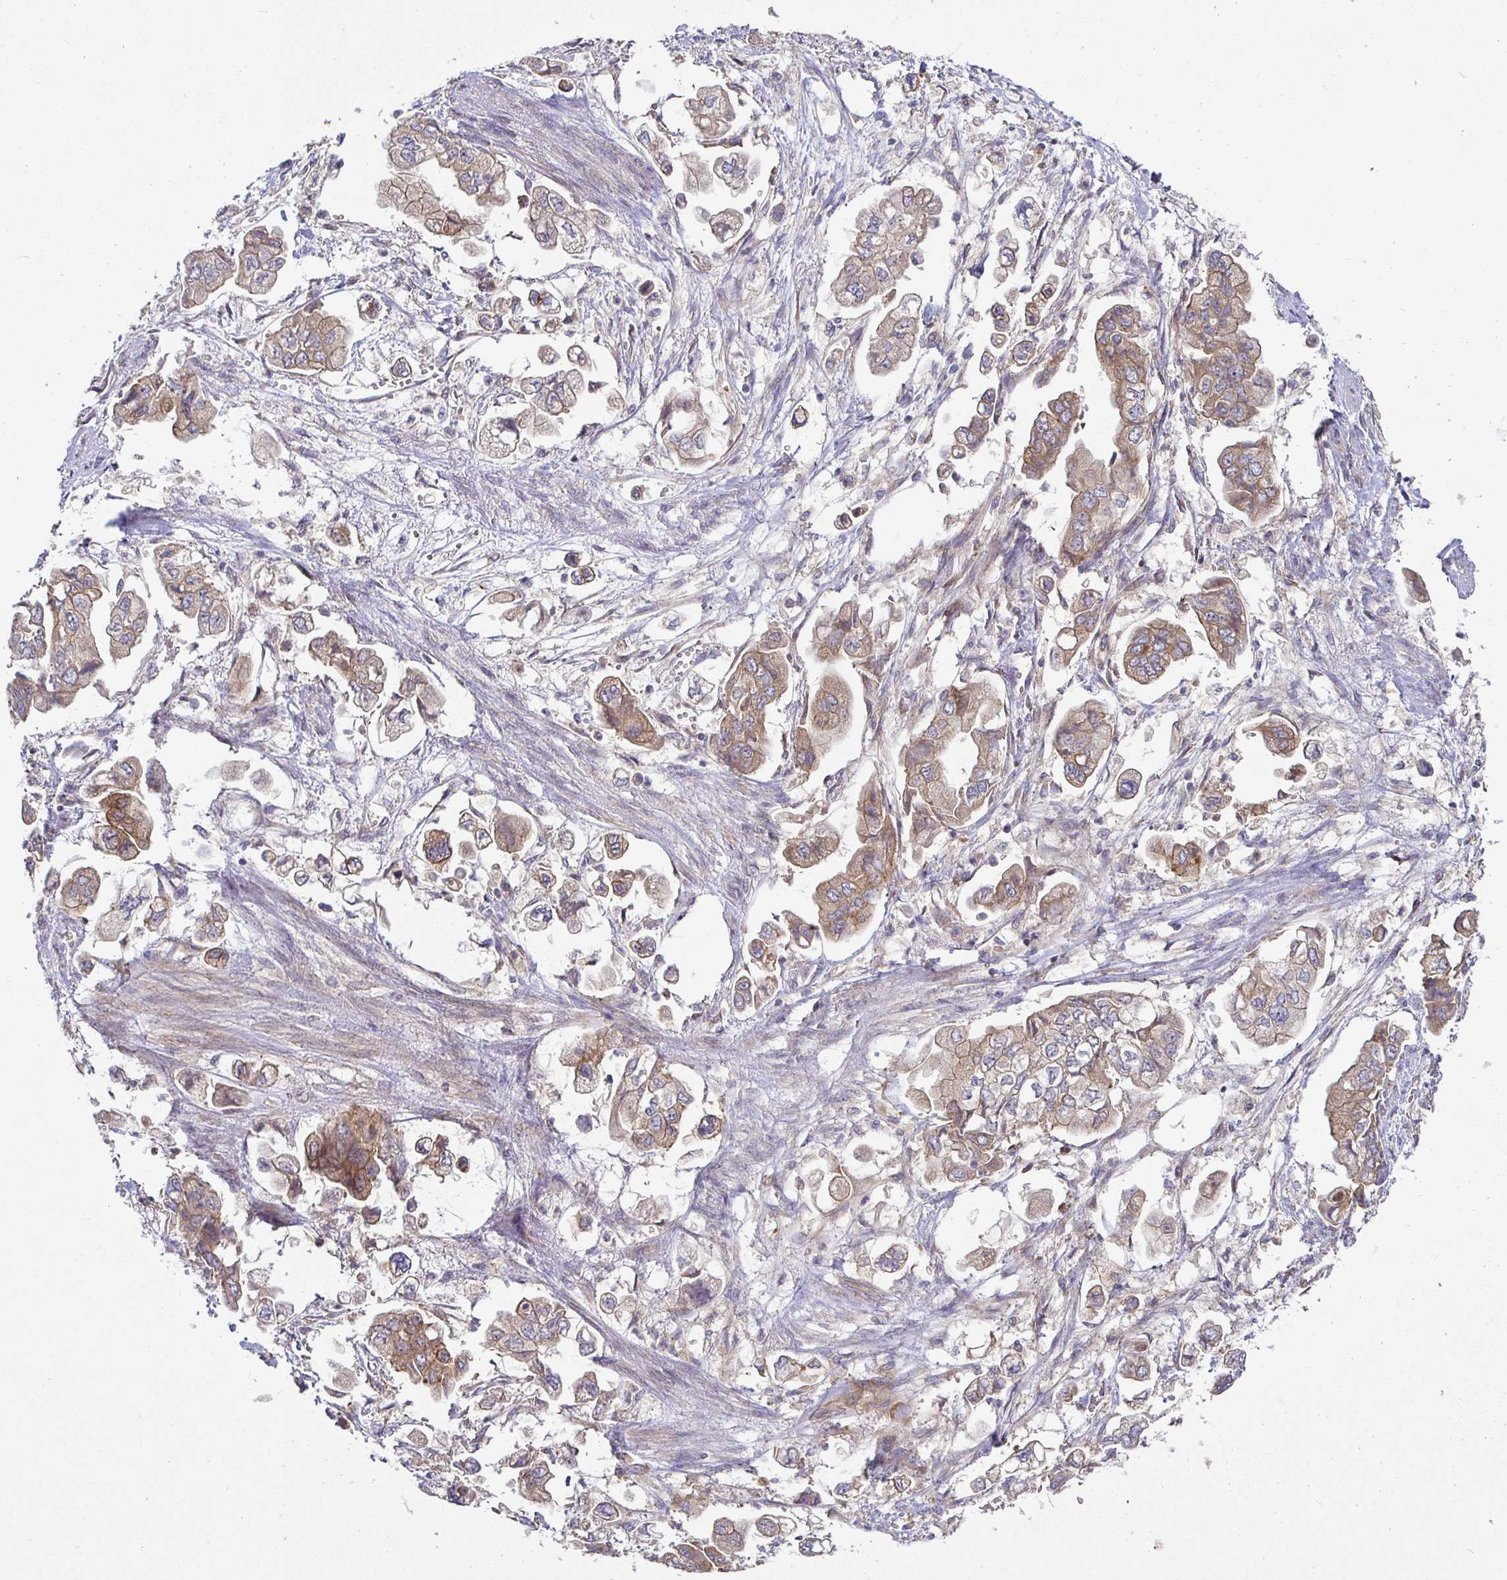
{"staining": {"intensity": "moderate", "quantity": ">75%", "location": "cytoplasmic/membranous"}, "tissue": "stomach cancer", "cell_type": "Tumor cells", "image_type": "cancer", "snomed": [{"axis": "morphology", "description": "Adenocarcinoma, NOS"}, {"axis": "topography", "description": "Stomach"}], "caption": "This is a photomicrograph of immunohistochemistry (IHC) staining of stomach cancer, which shows moderate expression in the cytoplasmic/membranous of tumor cells.", "gene": "SNX8", "patient": {"sex": "male", "age": 62}}